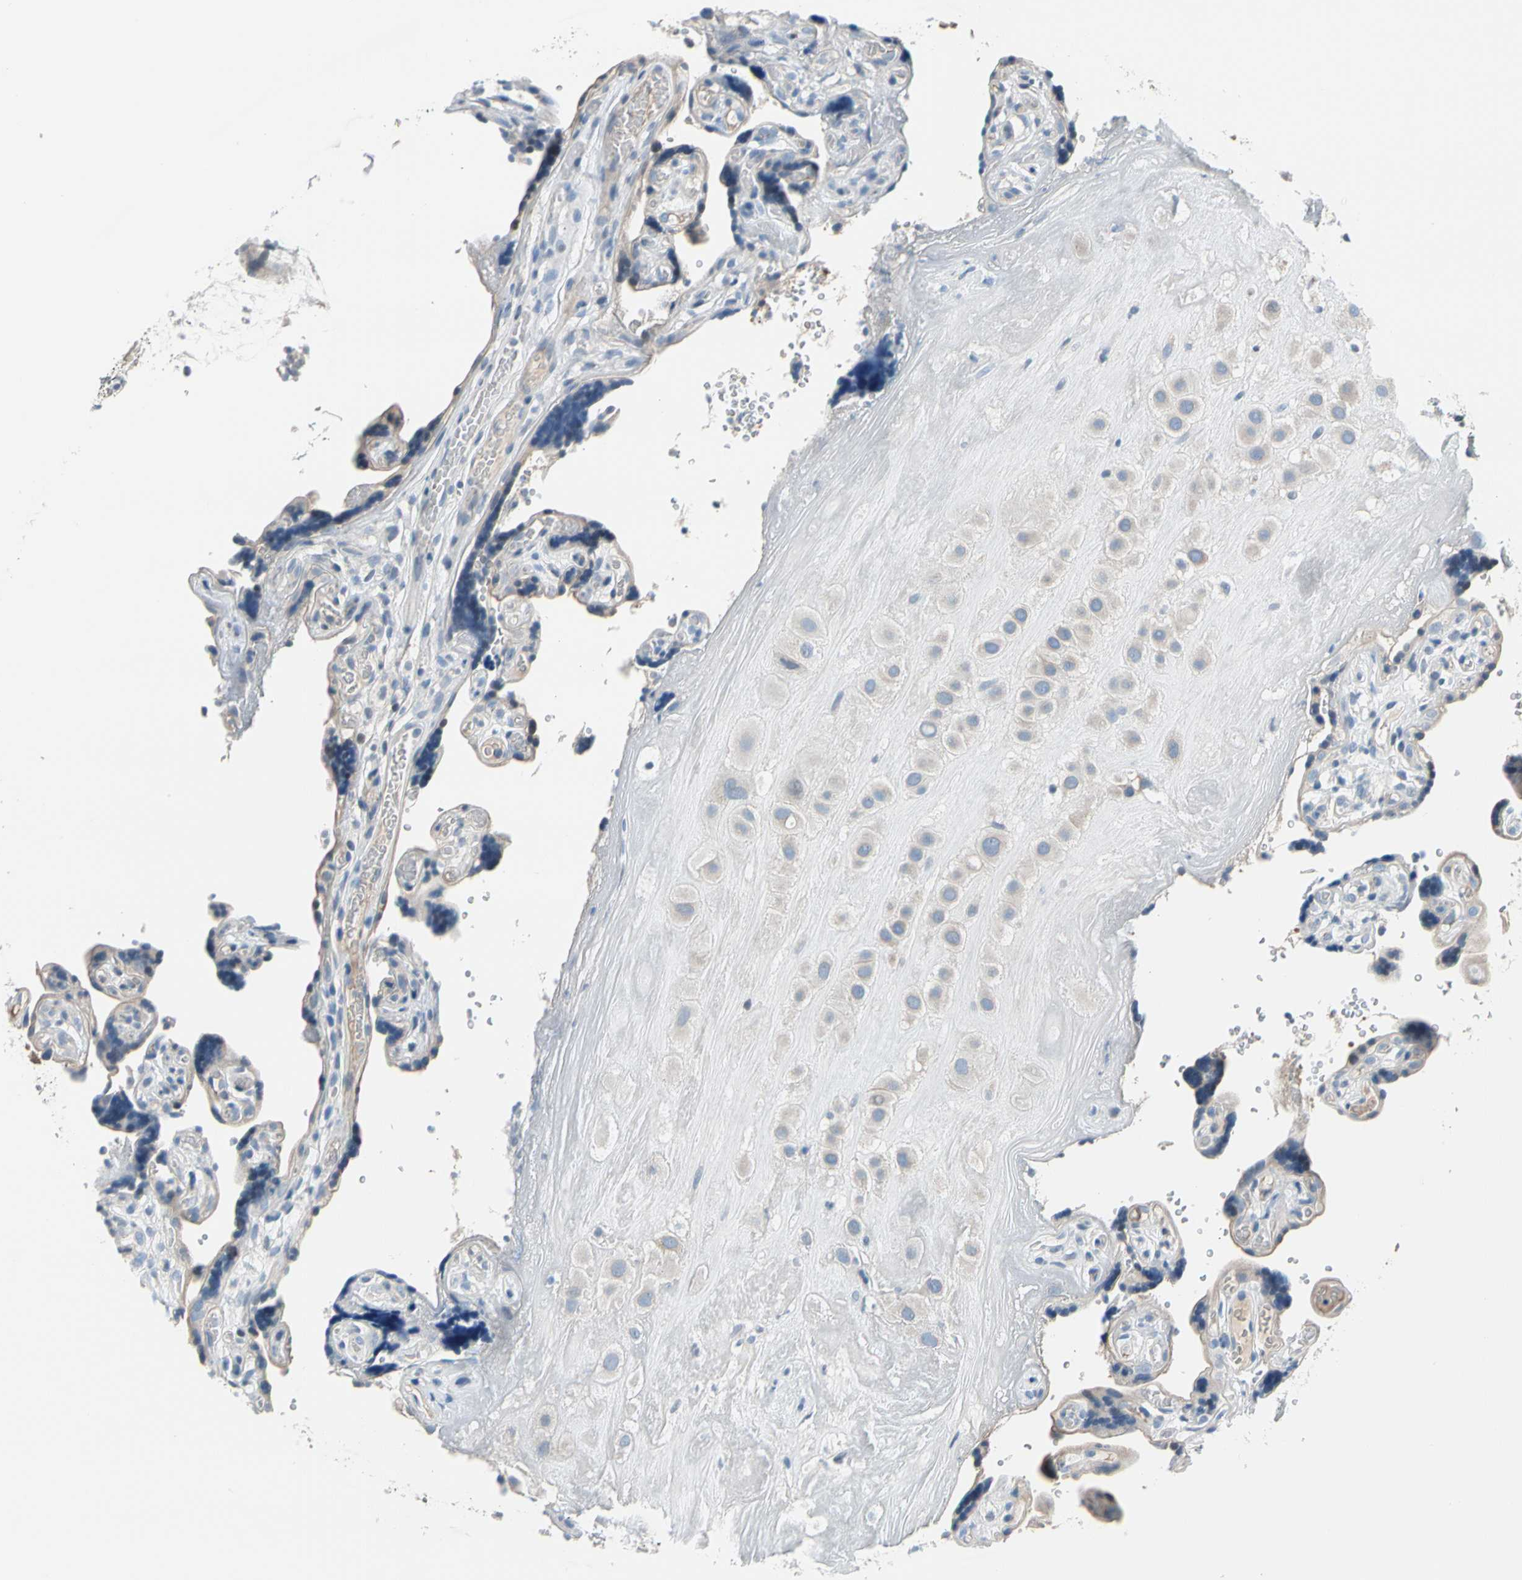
{"staining": {"intensity": "weak", "quantity": "25%-75%", "location": "cytoplasmic/membranous"}, "tissue": "placenta", "cell_type": "Decidual cells", "image_type": "normal", "snomed": [{"axis": "morphology", "description": "Normal tissue, NOS"}, {"axis": "topography", "description": "Placenta"}], "caption": "Weak cytoplasmic/membranous expression for a protein is present in about 25%-75% of decidual cells of unremarkable placenta using IHC.", "gene": "STK40", "patient": {"sex": "female", "age": 30}}